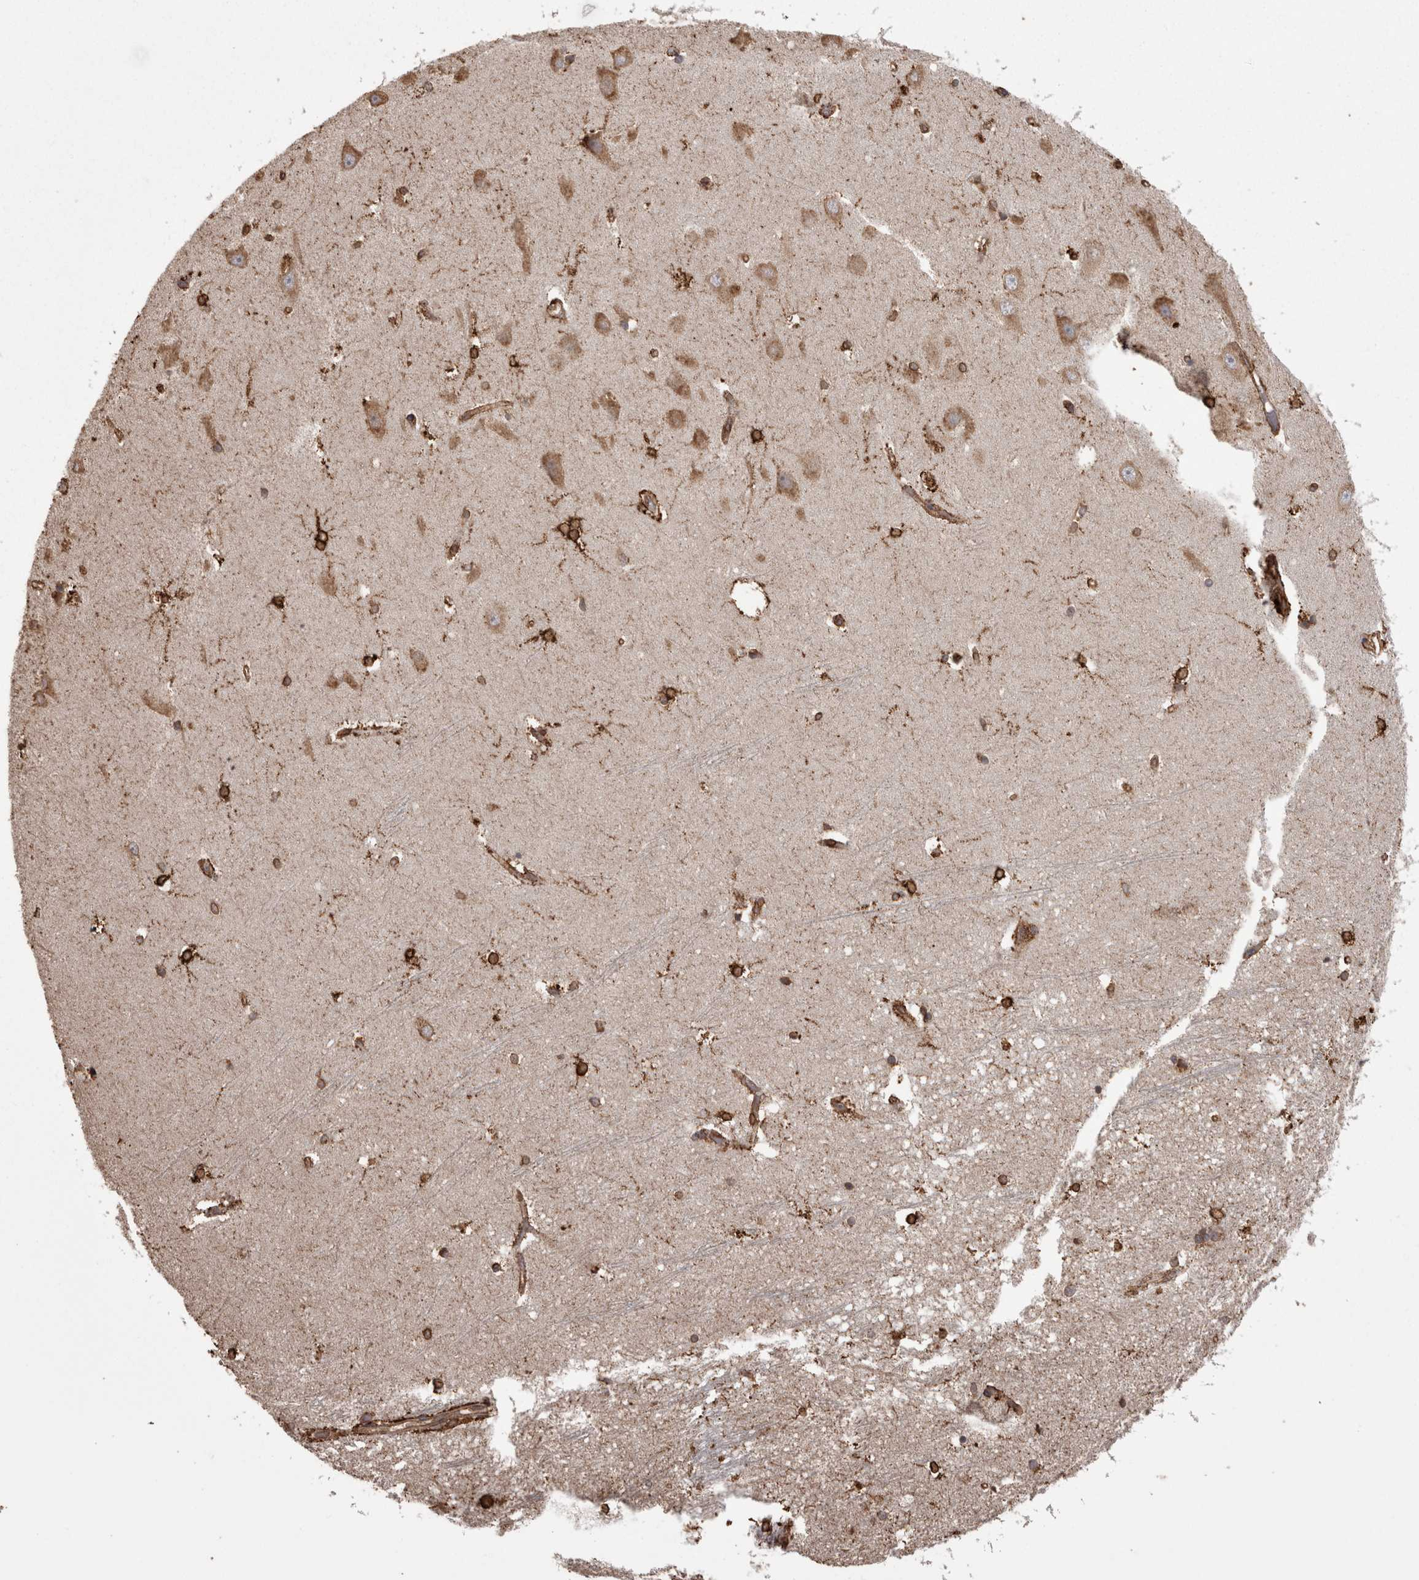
{"staining": {"intensity": "strong", "quantity": ">75%", "location": "cytoplasmic/membranous"}, "tissue": "hippocampus", "cell_type": "Glial cells", "image_type": "normal", "snomed": [{"axis": "morphology", "description": "Normal tissue, NOS"}, {"axis": "topography", "description": "Hippocampus"}], "caption": "High-power microscopy captured an IHC image of unremarkable hippocampus, revealing strong cytoplasmic/membranous staining in about >75% of glial cells.", "gene": "PON2", "patient": {"sex": "male", "age": 45}}